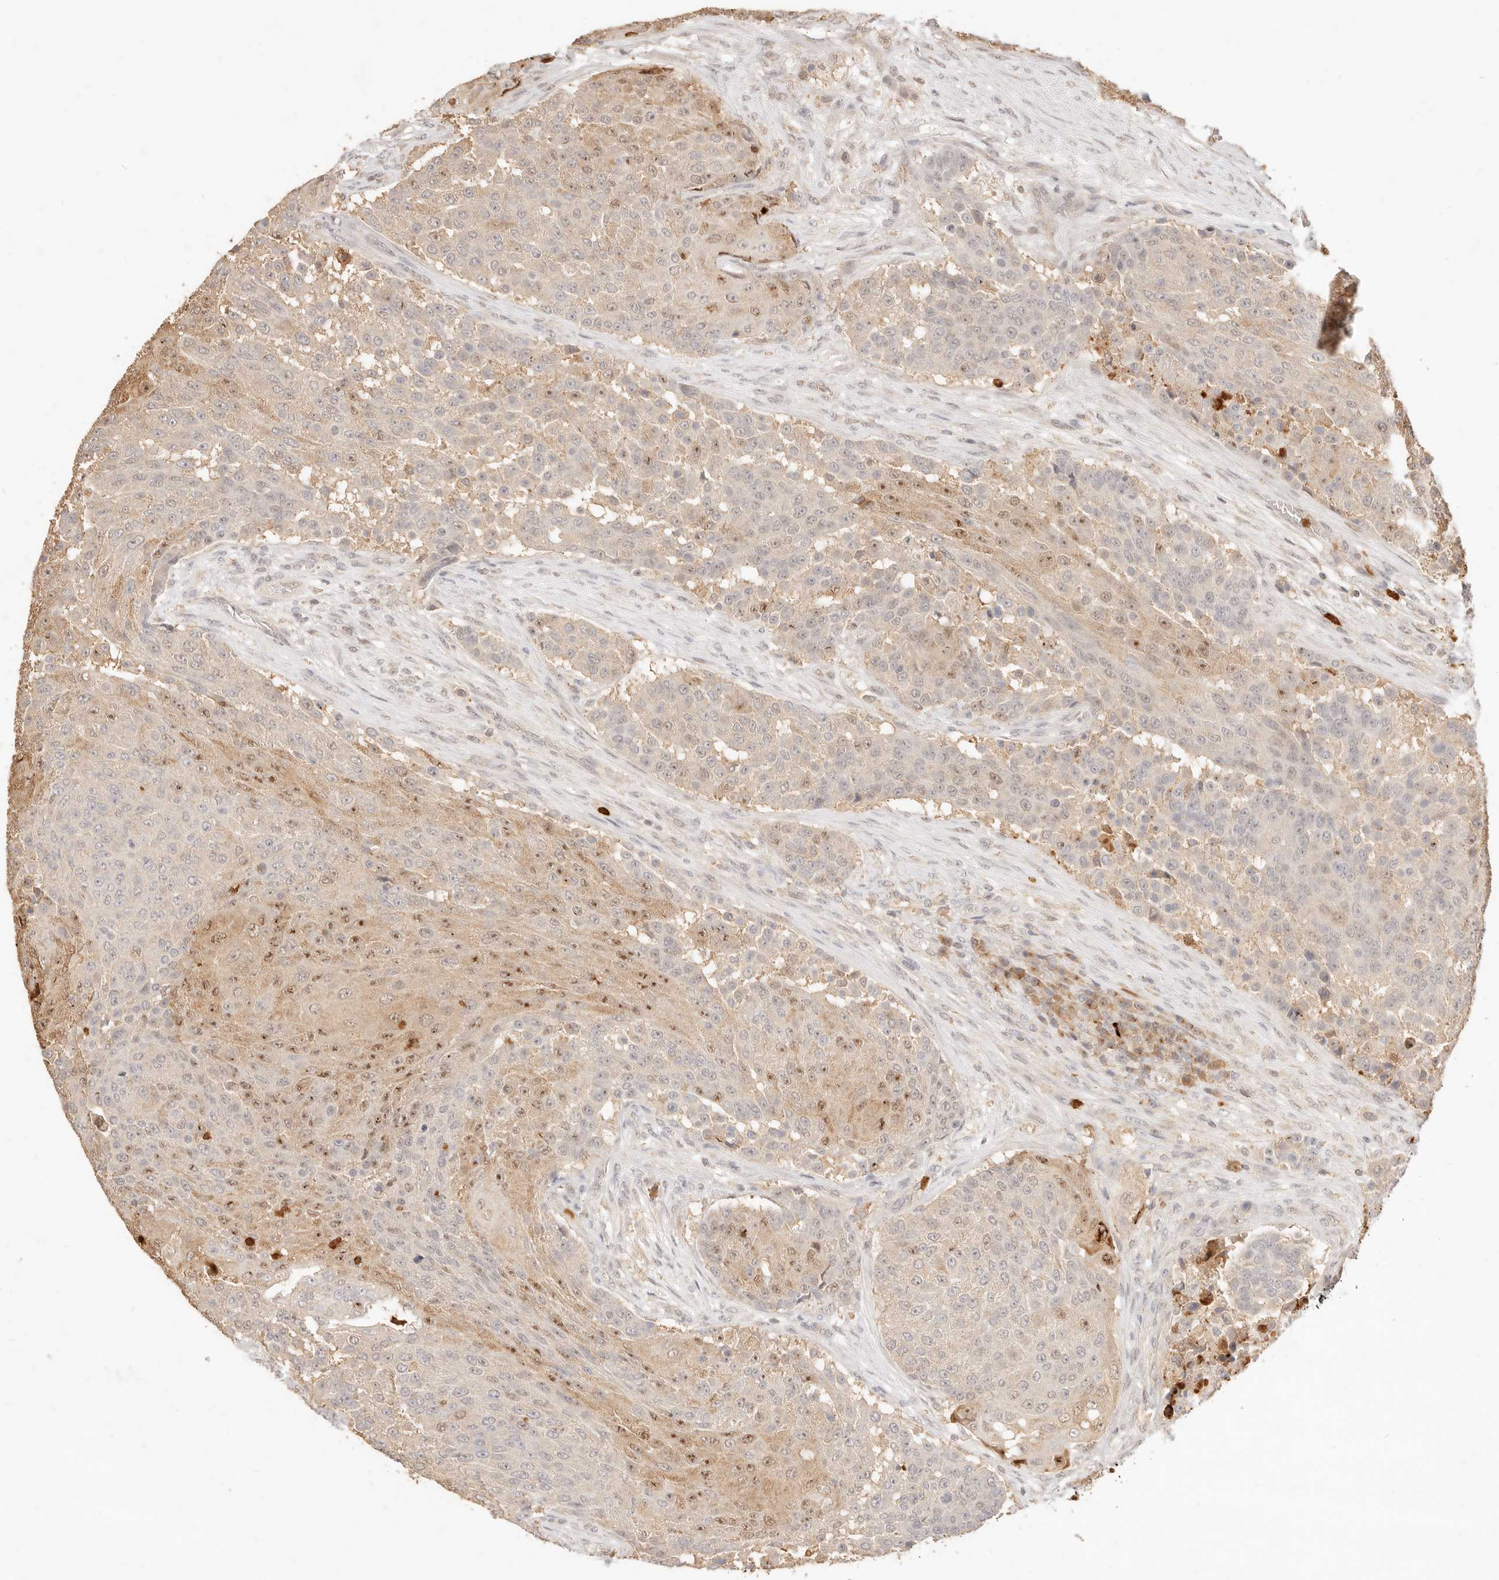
{"staining": {"intensity": "moderate", "quantity": "<25%", "location": "cytoplasmic/membranous,nuclear"}, "tissue": "urothelial cancer", "cell_type": "Tumor cells", "image_type": "cancer", "snomed": [{"axis": "morphology", "description": "Urothelial carcinoma, High grade"}, {"axis": "topography", "description": "Urinary bladder"}], "caption": "Immunohistochemistry histopathology image of human urothelial cancer stained for a protein (brown), which exhibits low levels of moderate cytoplasmic/membranous and nuclear expression in approximately <25% of tumor cells.", "gene": "TMTC2", "patient": {"sex": "female", "age": 63}}